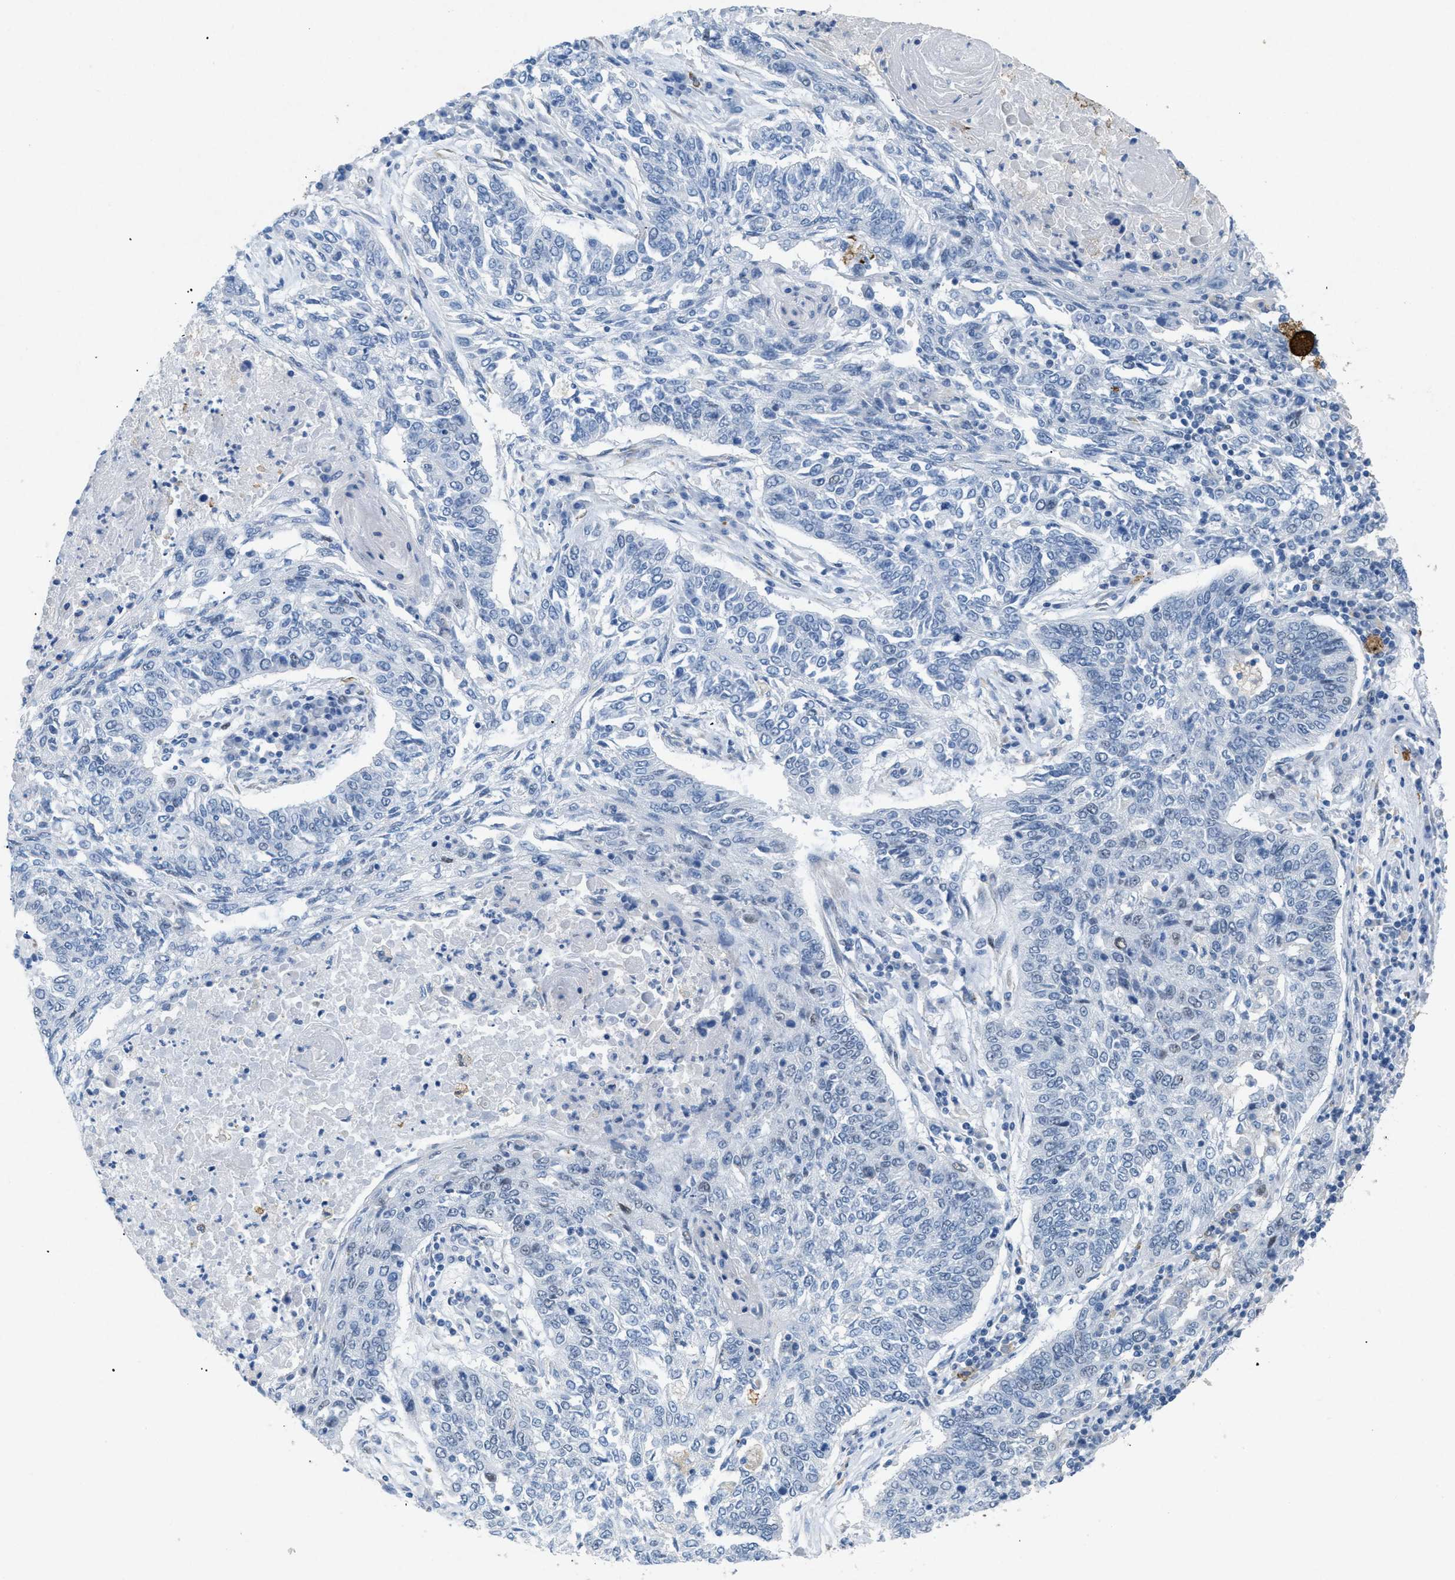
{"staining": {"intensity": "negative", "quantity": "none", "location": "none"}, "tissue": "lung cancer", "cell_type": "Tumor cells", "image_type": "cancer", "snomed": [{"axis": "morphology", "description": "Normal tissue, NOS"}, {"axis": "morphology", "description": "Squamous cell carcinoma, NOS"}, {"axis": "topography", "description": "Cartilage tissue"}, {"axis": "topography", "description": "Bronchus"}, {"axis": "topography", "description": "Lung"}], "caption": "The micrograph reveals no staining of tumor cells in lung cancer.", "gene": "TASOR", "patient": {"sex": "female", "age": 49}}